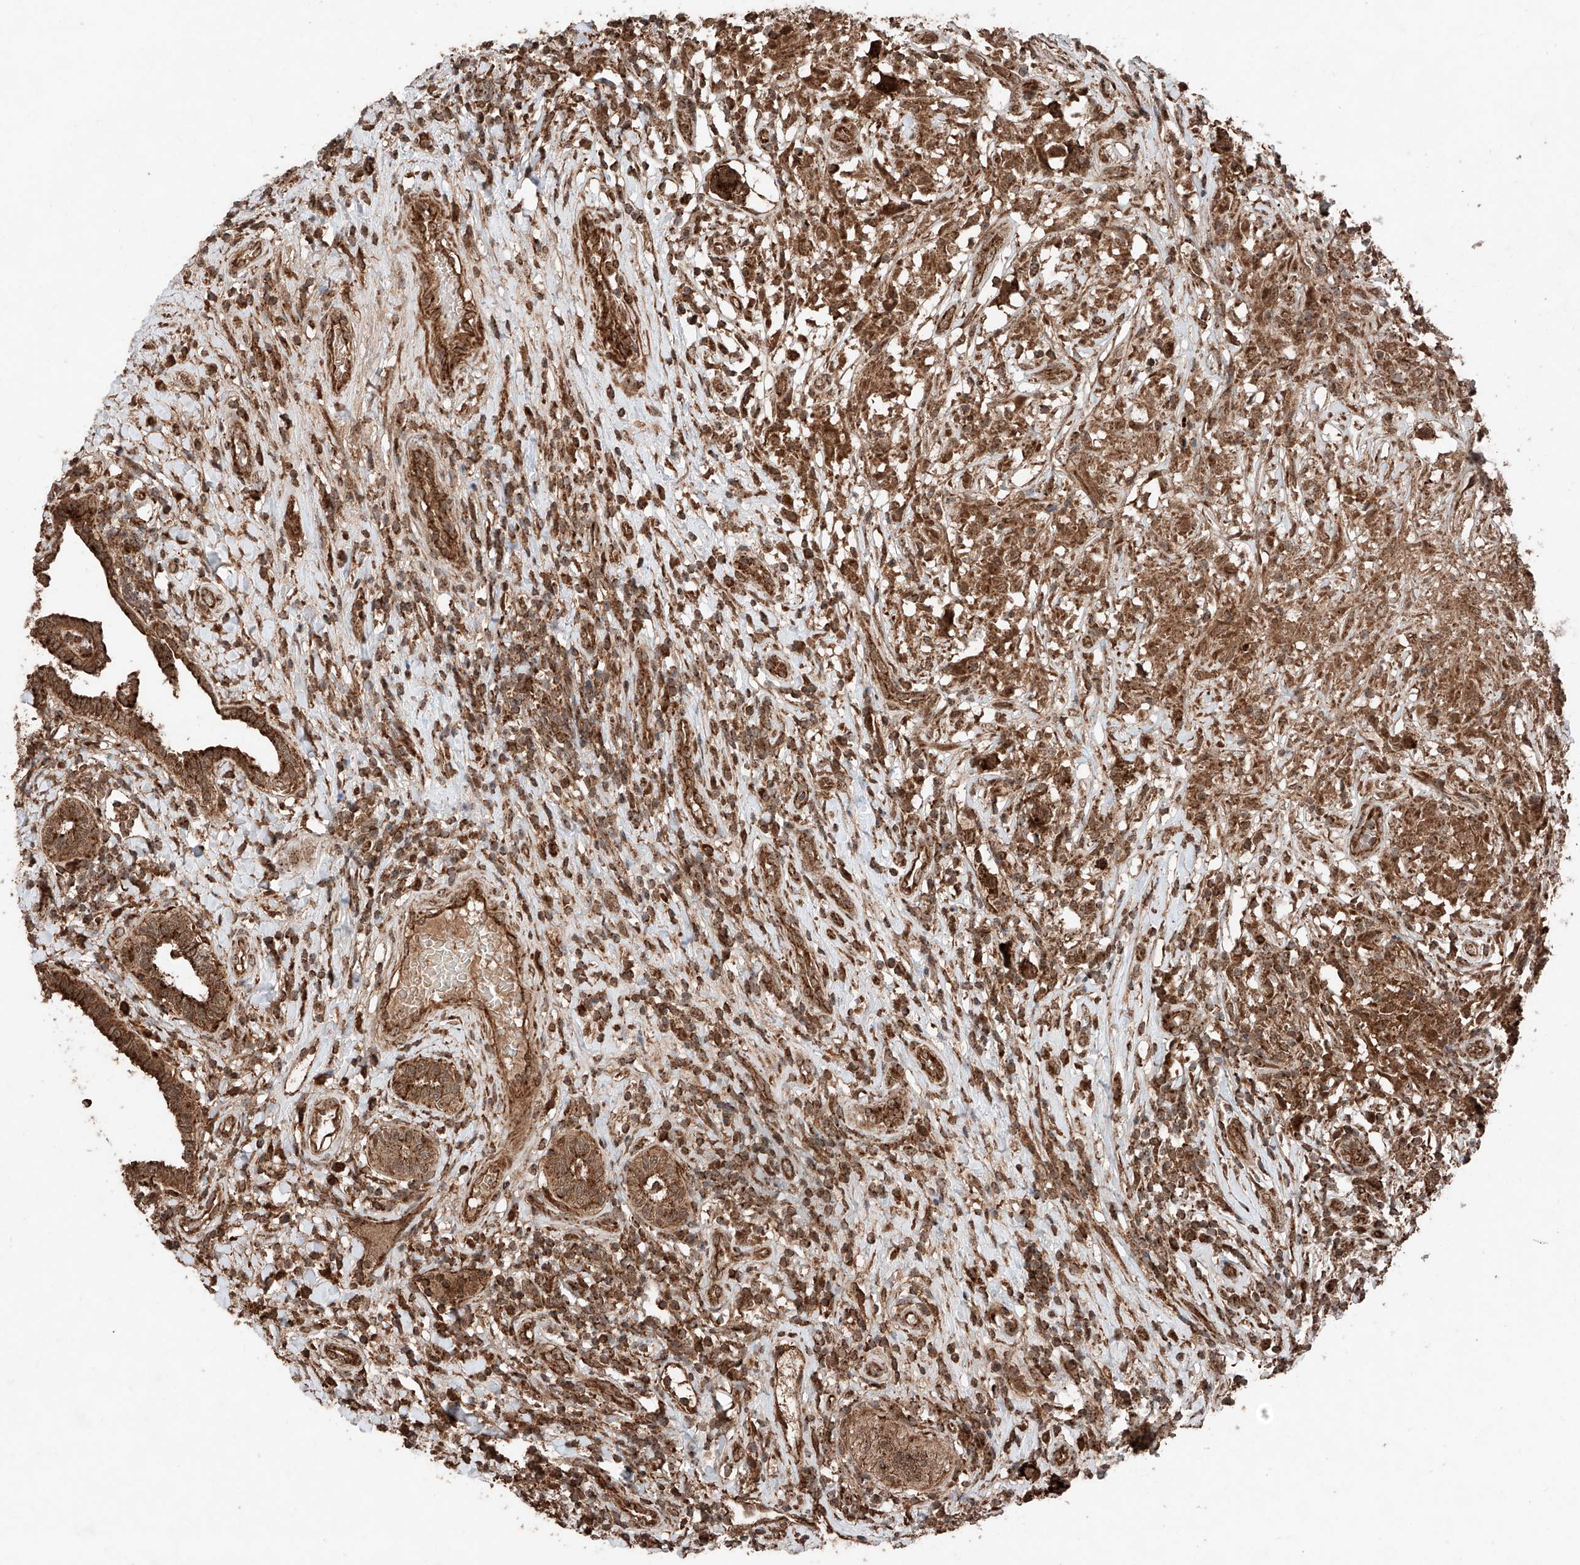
{"staining": {"intensity": "moderate", "quantity": ">75%", "location": "cytoplasmic/membranous"}, "tissue": "testis cancer", "cell_type": "Tumor cells", "image_type": "cancer", "snomed": [{"axis": "morphology", "description": "Seminoma, NOS"}, {"axis": "topography", "description": "Testis"}], "caption": "Human testis seminoma stained for a protein (brown) reveals moderate cytoplasmic/membranous positive staining in about >75% of tumor cells.", "gene": "ZSCAN29", "patient": {"sex": "male", "age": 49}}